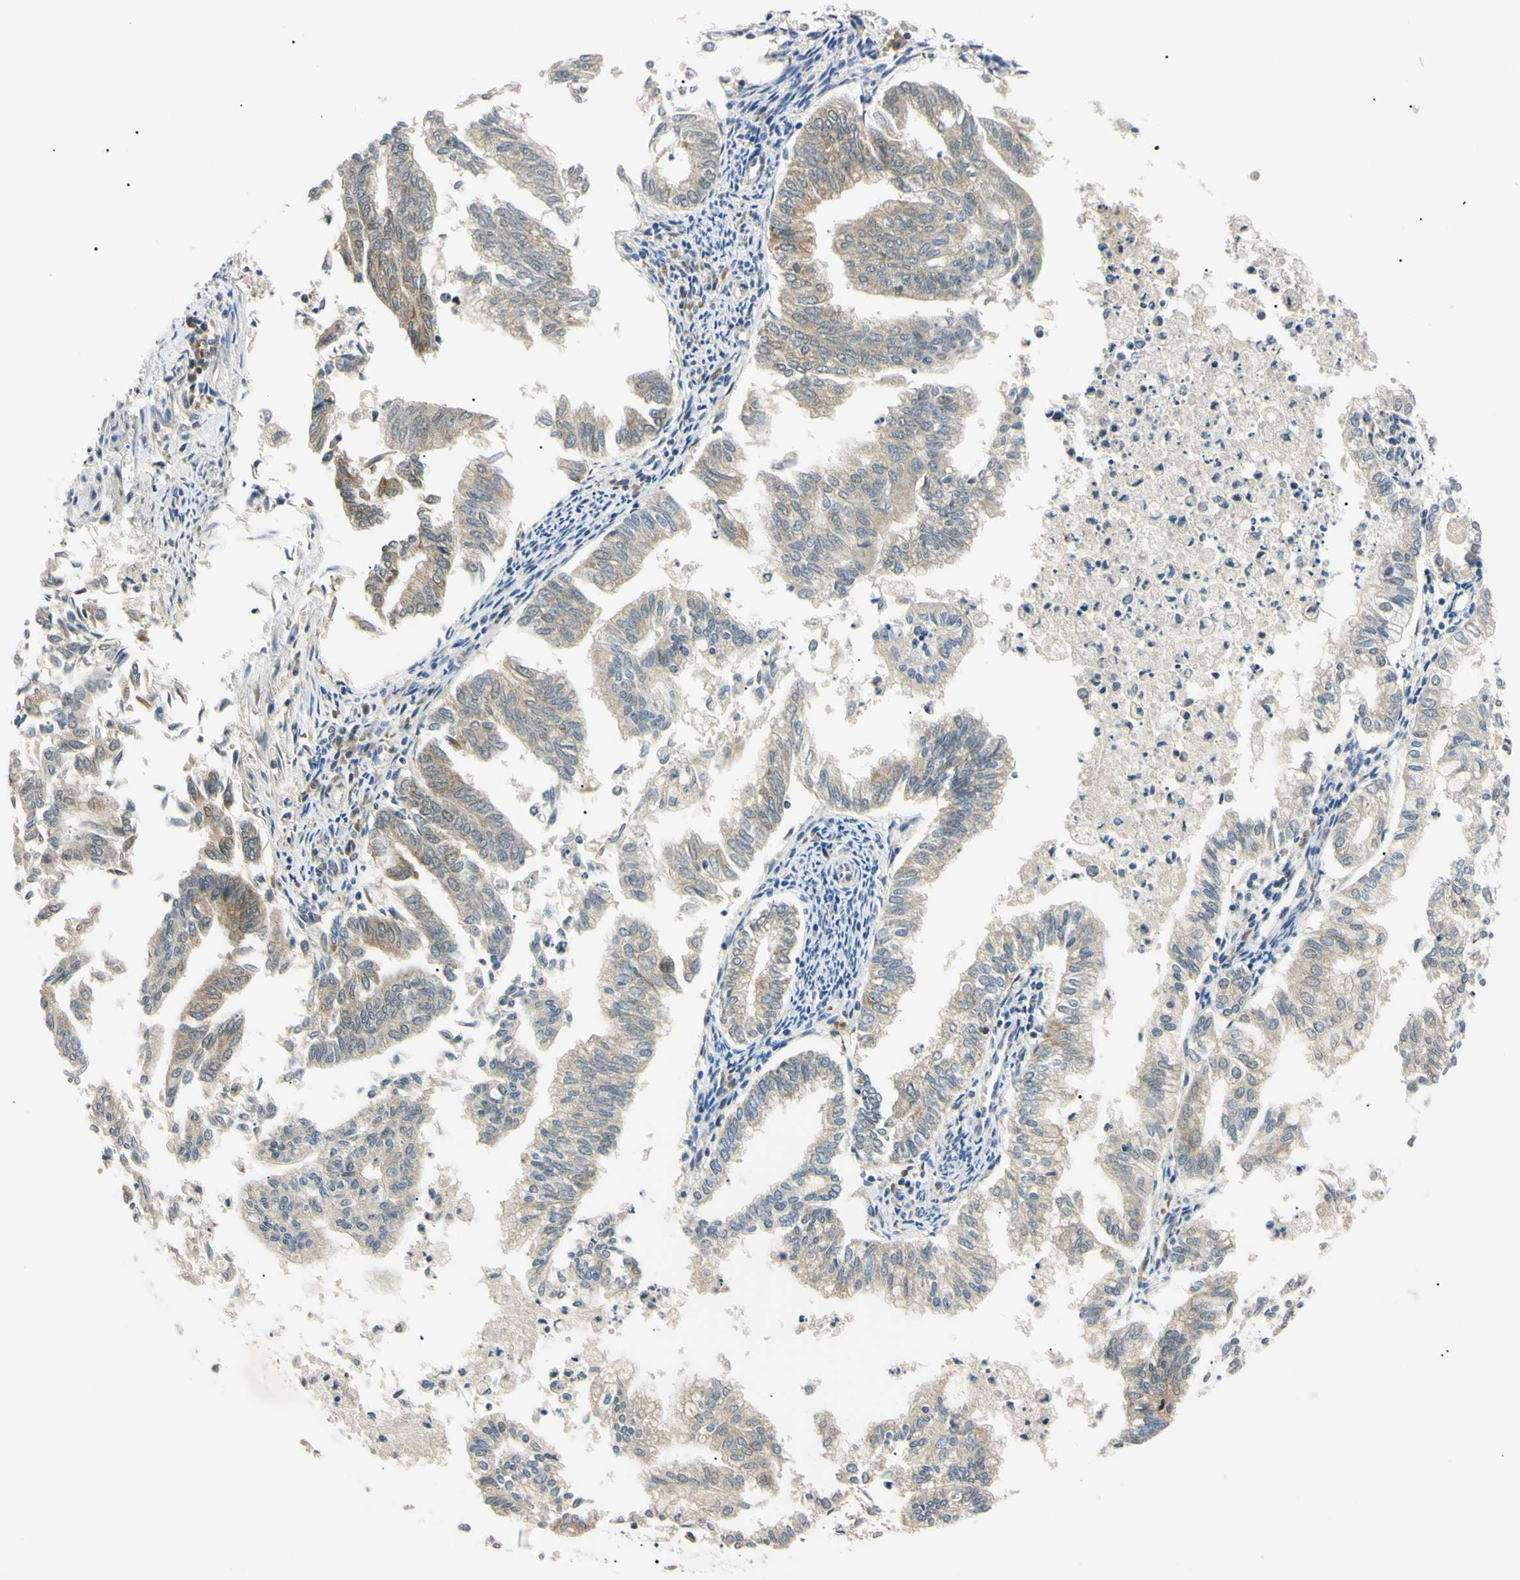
{"staining": {"intensity": "weak", "quantity": ">75%", "location": "cytoplasmic/membranous"}, "tissue": "endometrial cancer", "cell_type": "Tumor cells", "image_type": "cancer", "snomed": [{"axis": "morphology", "description": "Necrosis, NOS"}, {"axis": "morphology", "description": "Adenocarcinoma, NOS"}, {"axis": "topography", "description": "Endometrium"}], "caption": "Protein staining displays weak cytoplasmic/membranous staining in about >75% of tumor cells in adenocarcinoma (endometrial). (Stains: DAB in brown, nuclei in blue, Microscopy: brightfield microscopy at high magnification).", "gene": "DNAJB12", "patient": {"sex": "female", "age": 79}}